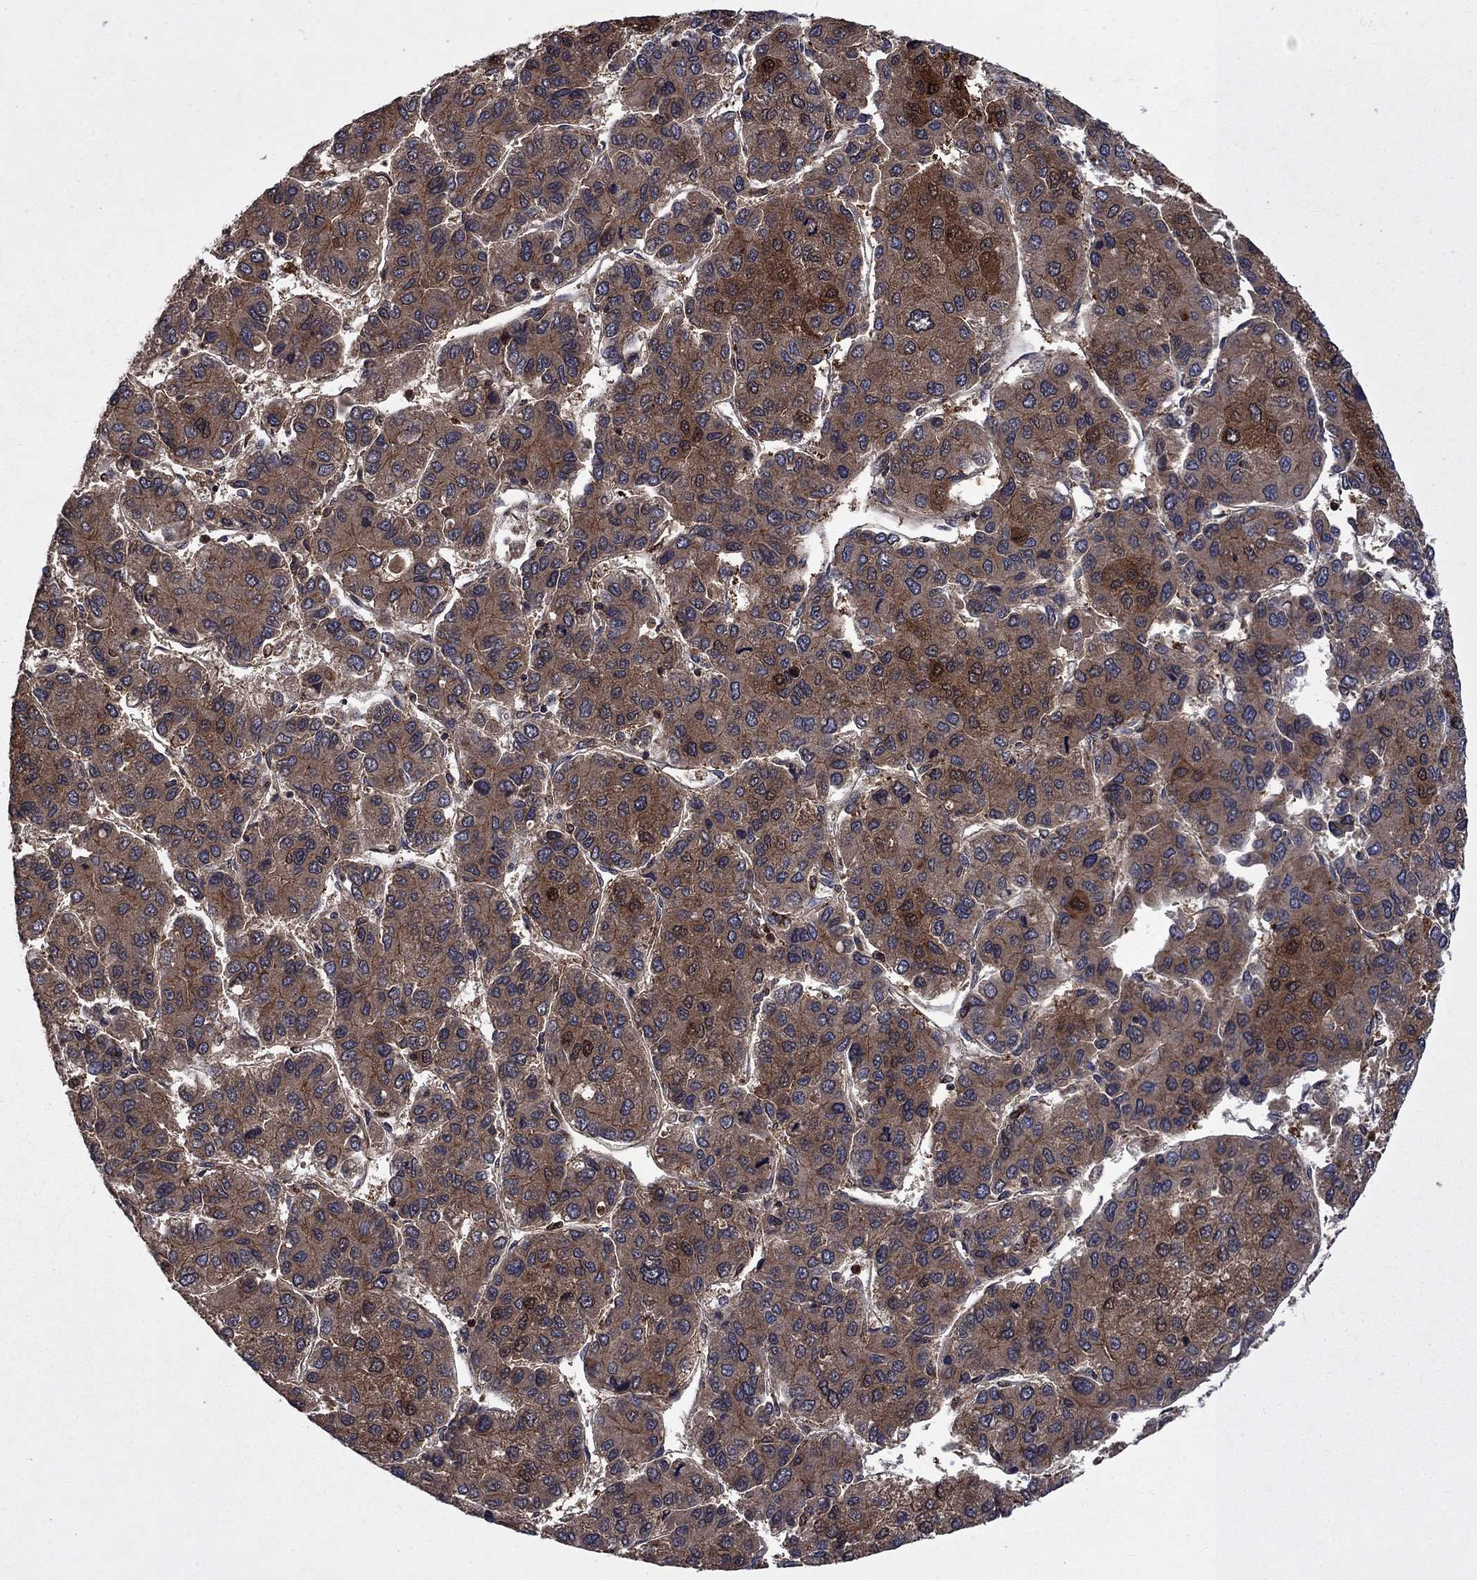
{"staining": {"intensity": "moderate", "quantity": ">75%", "location": "cytoplasmic/membranous"}, "tissue": "liver cancer", "cell_type": "Tumor cells", "image_type": "cancer", "snomed": [{"axis": "morphology", "description": "Carcinoma, Hepatocellular, NOS"}, {"axis": "topography", "description": "Liver"}], "caption": "Immunohistochemistry (IHC) image of human liver hepatocellular carcinoma stained for a protein (brown), which demonstrates medium levels of moderate cytoplasmic/membranous positivity in approximately >75% of tumor cells.", "gene": "TMEM33", "patient": {"sex": "female", "age": 66}}